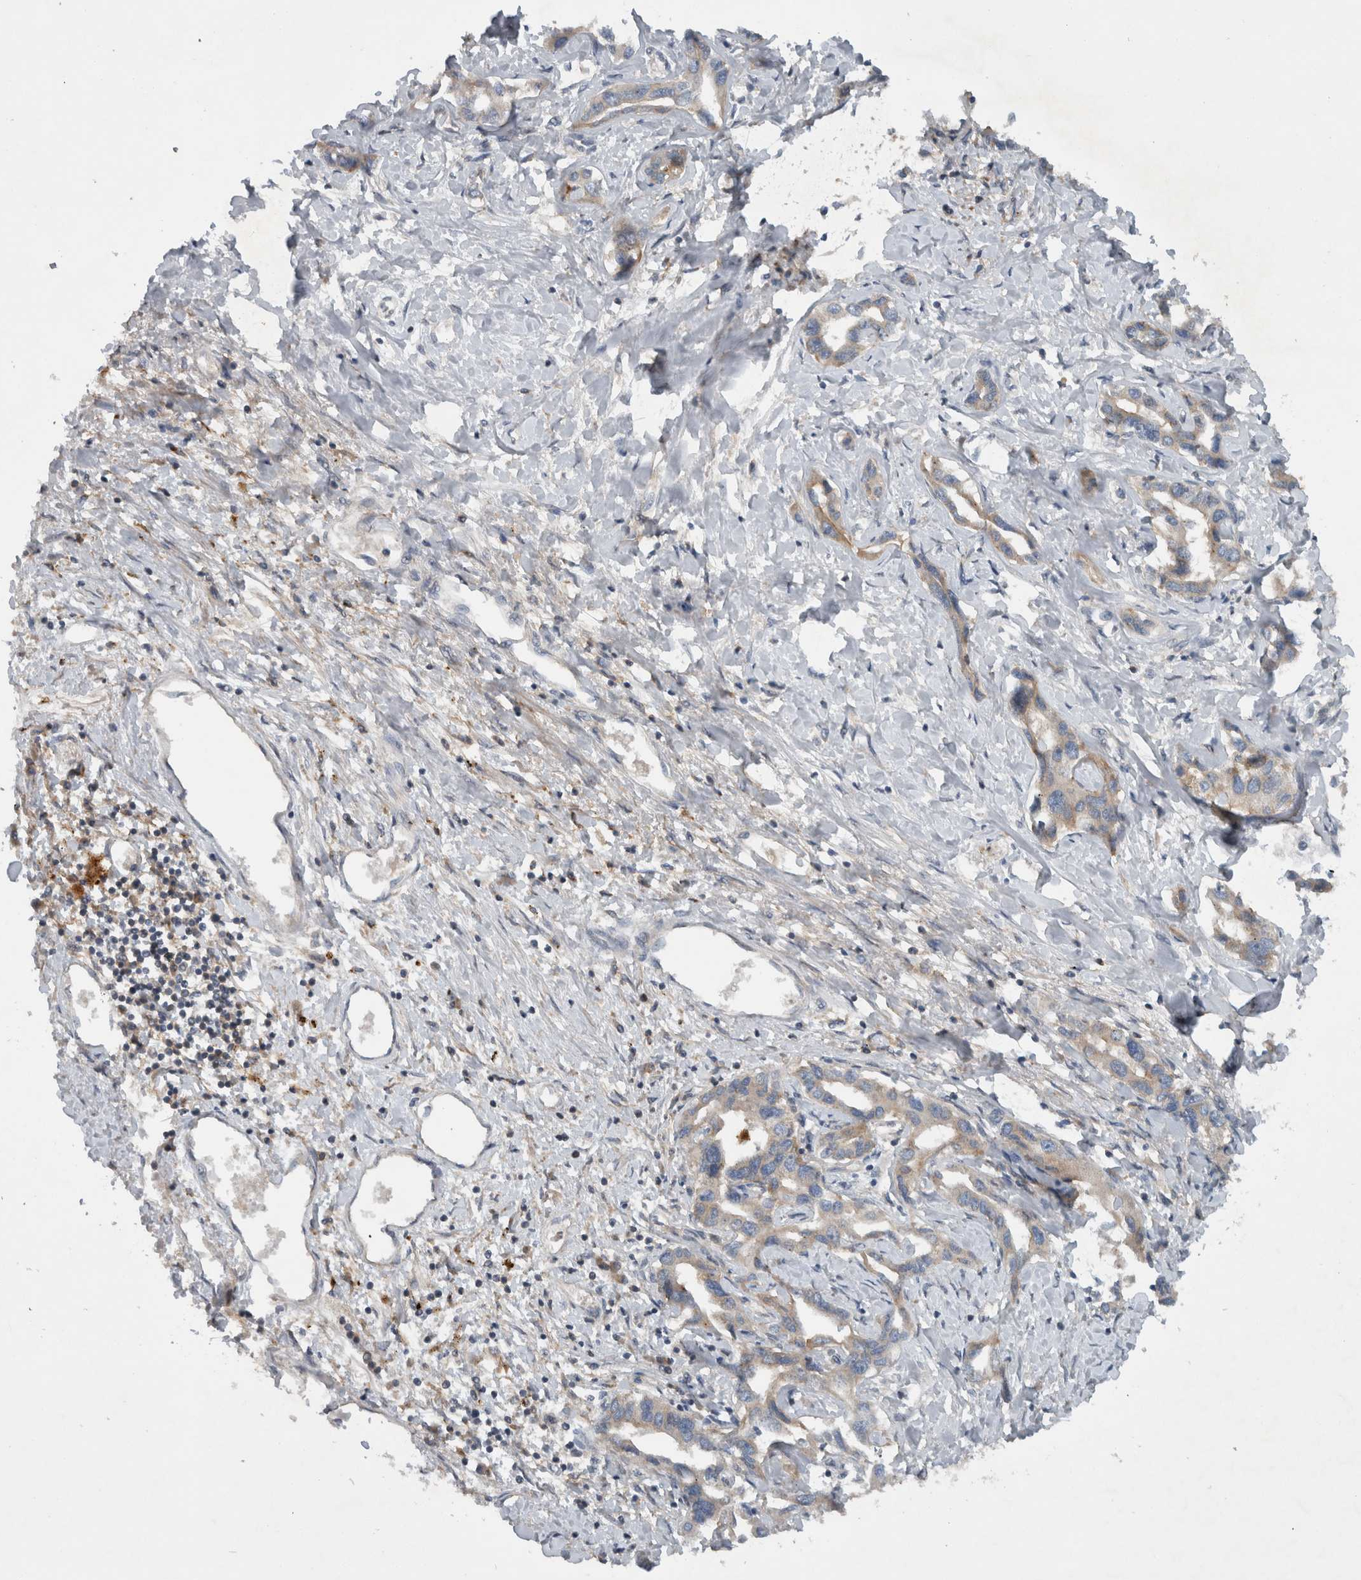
{"staining": {"intensity": "weak", "quantity": "25%-75%", "location": "cytoplasmic/membranous"}, "tissue": "liver cancer", "cell_type": "Tumor cells", "image_type": "cancer", "snomed": [{"axis": "morphology", "description": "Cholangiocarcinoma"}, {"axis": "topography", "description": "Liver"}], "caption": "A low amount of weak cytoplasmic/membranous staining is present in about 25%-75% of tumor cells in cholangiocarcinoma (liver) tissue.", "gene": "SCARA5", "patient": {"sex": "male", "age": 59}}